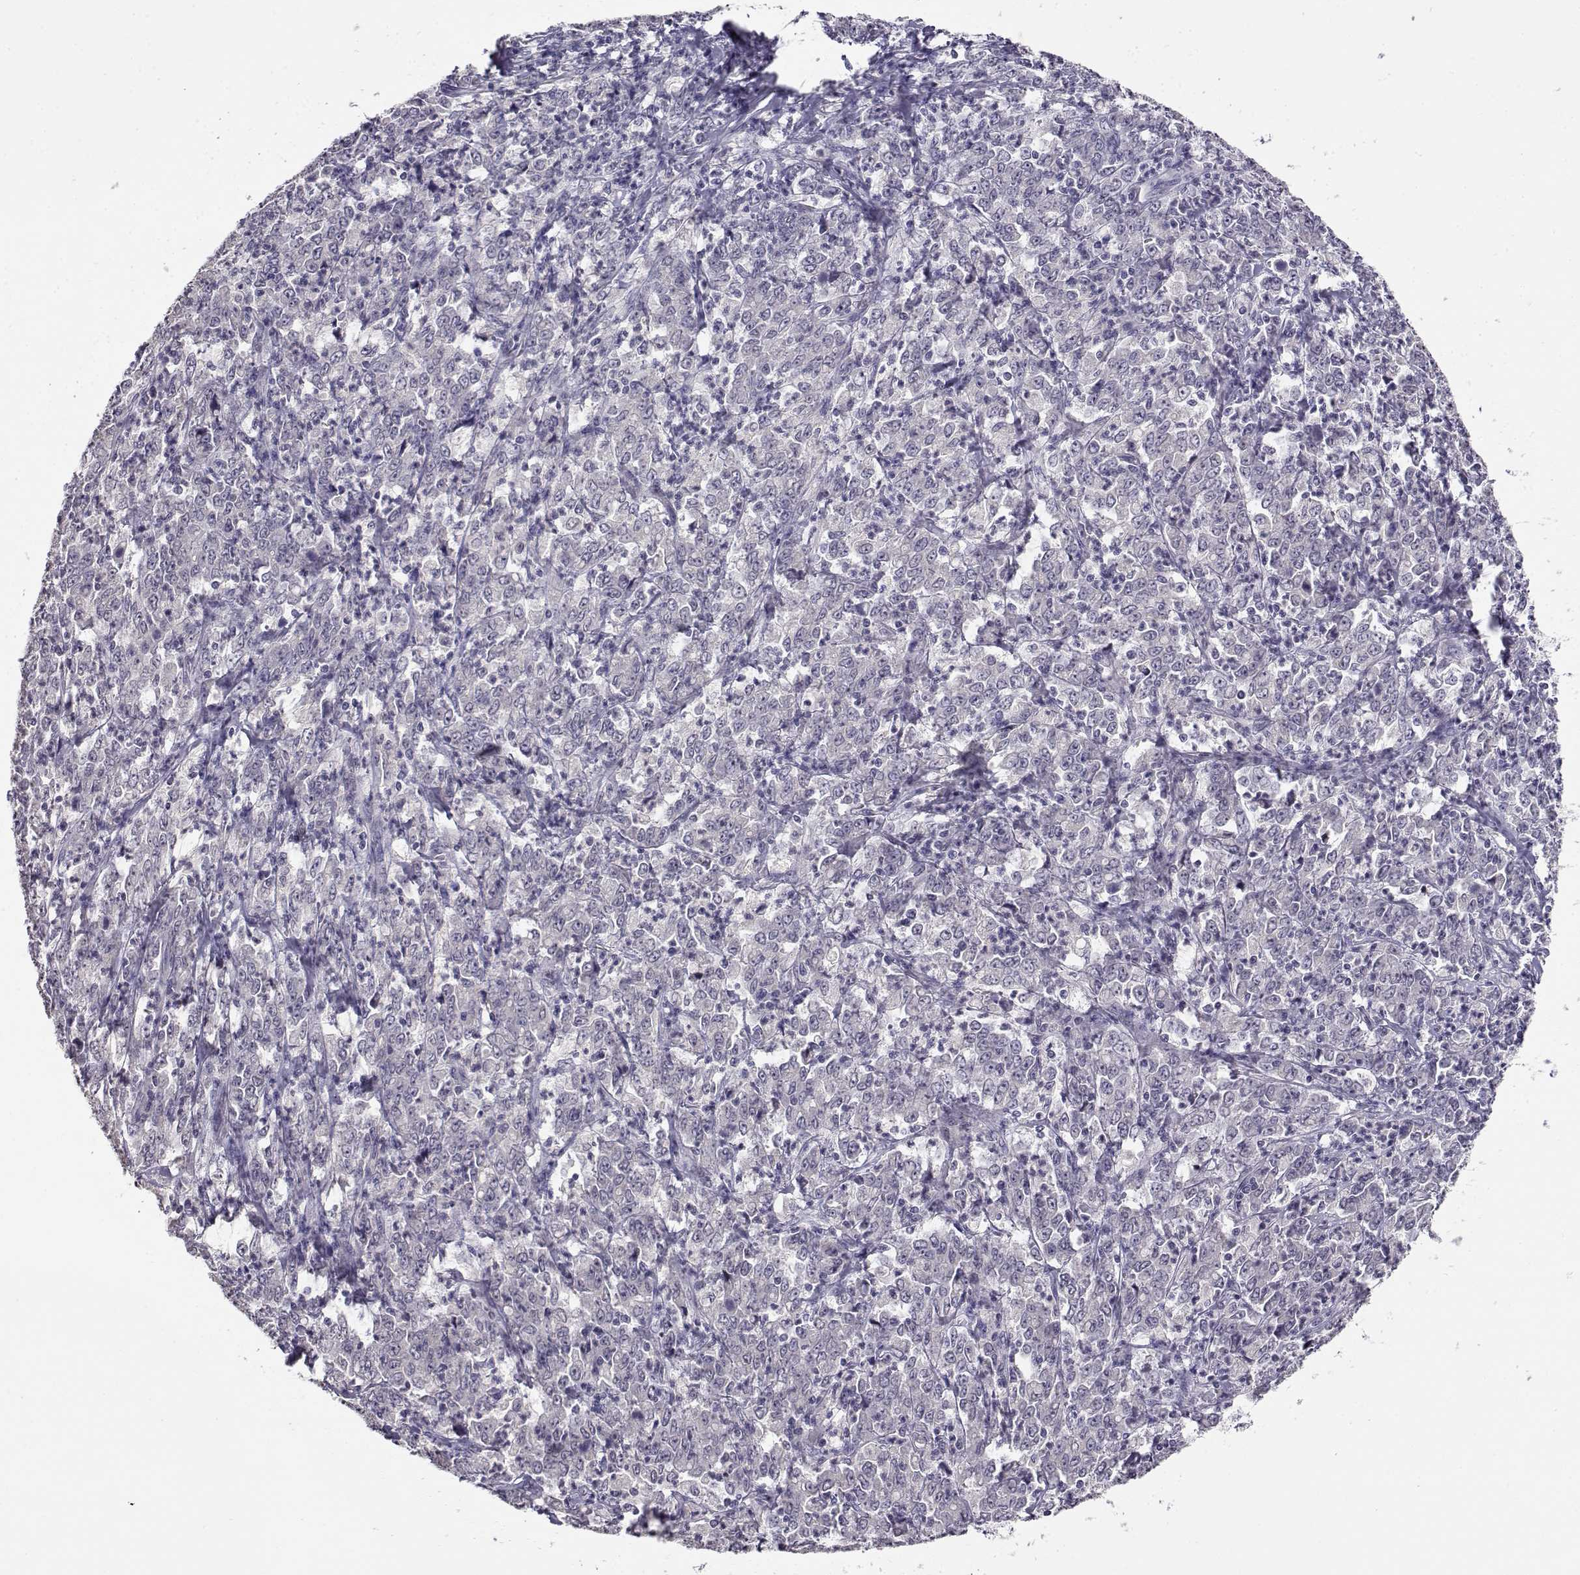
{"staining": {"intensity": "negative", "quantity": "none", "location": "none"}, "tissue": "stomach cancer", "cell_type": "Tumor cells", "image_type": "cancer", "snomed": [{"axis": "morphology", "description": "Adenocarcinoma, NOS"}, {"axis": "topography", "description": "Stomach, lower"}], "caption": "Histopathology image shows no protein staining in tumor cells of adenocarcinoma (stomach) tissue.", "gene": "RHOXF2", "patient": {"sex": "female", "age": 71}}